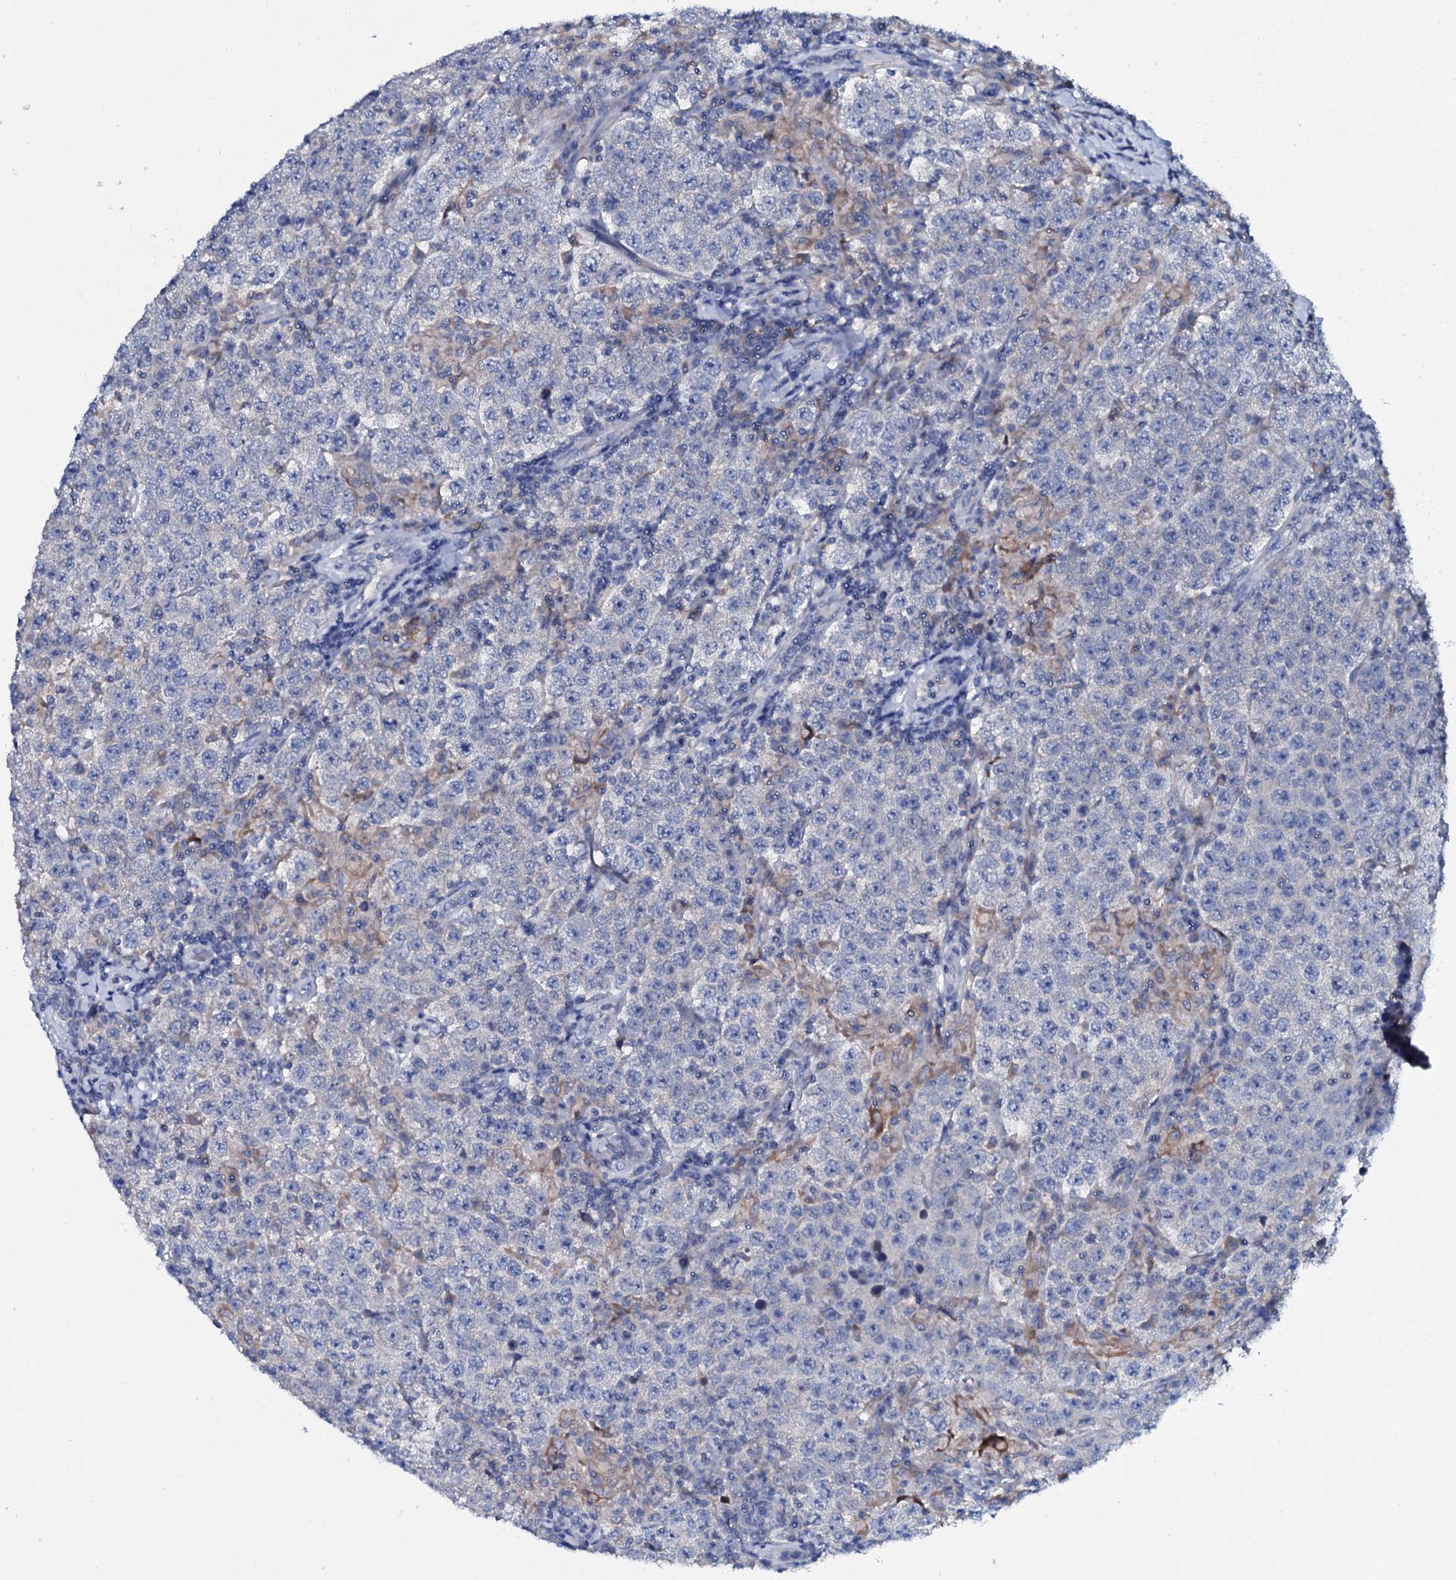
{"staining": {"intensity": "negative", "quantity": "none", "location": "none"}, "tissue": "testis cancer", "cell_type": "Tumor cells", "image_type": "cancer", "snomed": [{"axis": "morphology", "description": "Normal tissue, NOS"}, {"axis": "morphology", "description": "Urothelial carcinoma, High grade"}, {"axis": "morphology", "description": "Seminoma, NOS"}, {"axis": "morphology", "description": "Carcinoma, Embryonal, NOS"}, {"axis": "topography", "description": "Urinary bladder"}, {"axis": "topography", "description": "Testis"}], "caption": "Testis cancer (seminoma) was stained to show a protein in brown. There is no significant positivity in tumor cells.", "gene": "TPGS2", "patient": {"sex": "male", "age": 41}}